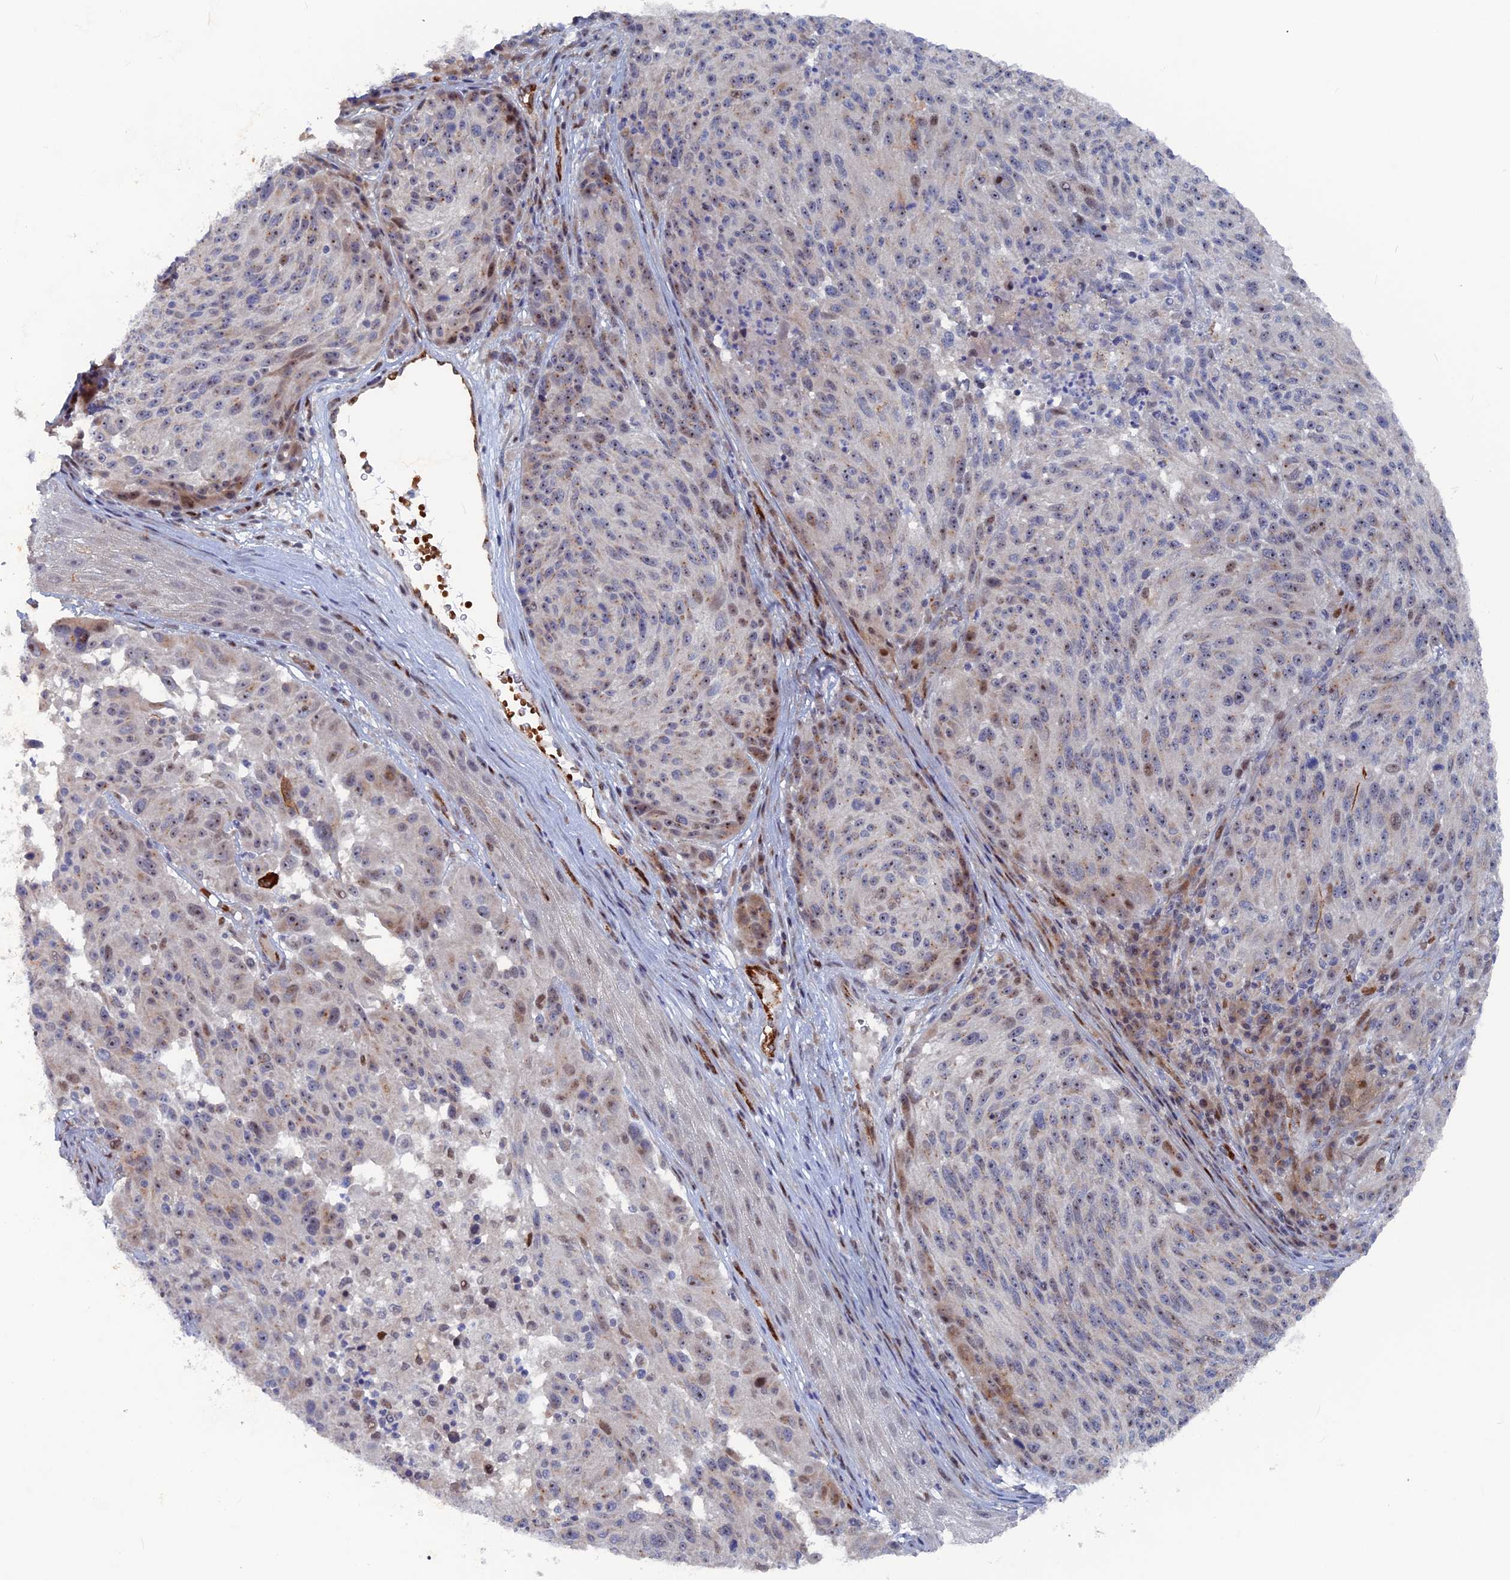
{"staining": {"intensity": "moderate", "quantity": "<25%", "location": "nuclear"}, "tissue": "melanoma", "cell_type": "Tumor cells", "image_type": "cancer", "snomed": [{"axis": "morphology", "description": "Malignant melanoma, NOS"}, {"axis": "topography", "description": "Skin"}], "caption": "Protein staining of malignant melanoma tissue reveals moderate nuclear positivity in about <25% of tumor cells.", "gene": "SH3D21", "patient": {"sex": "male", "age": 53}}